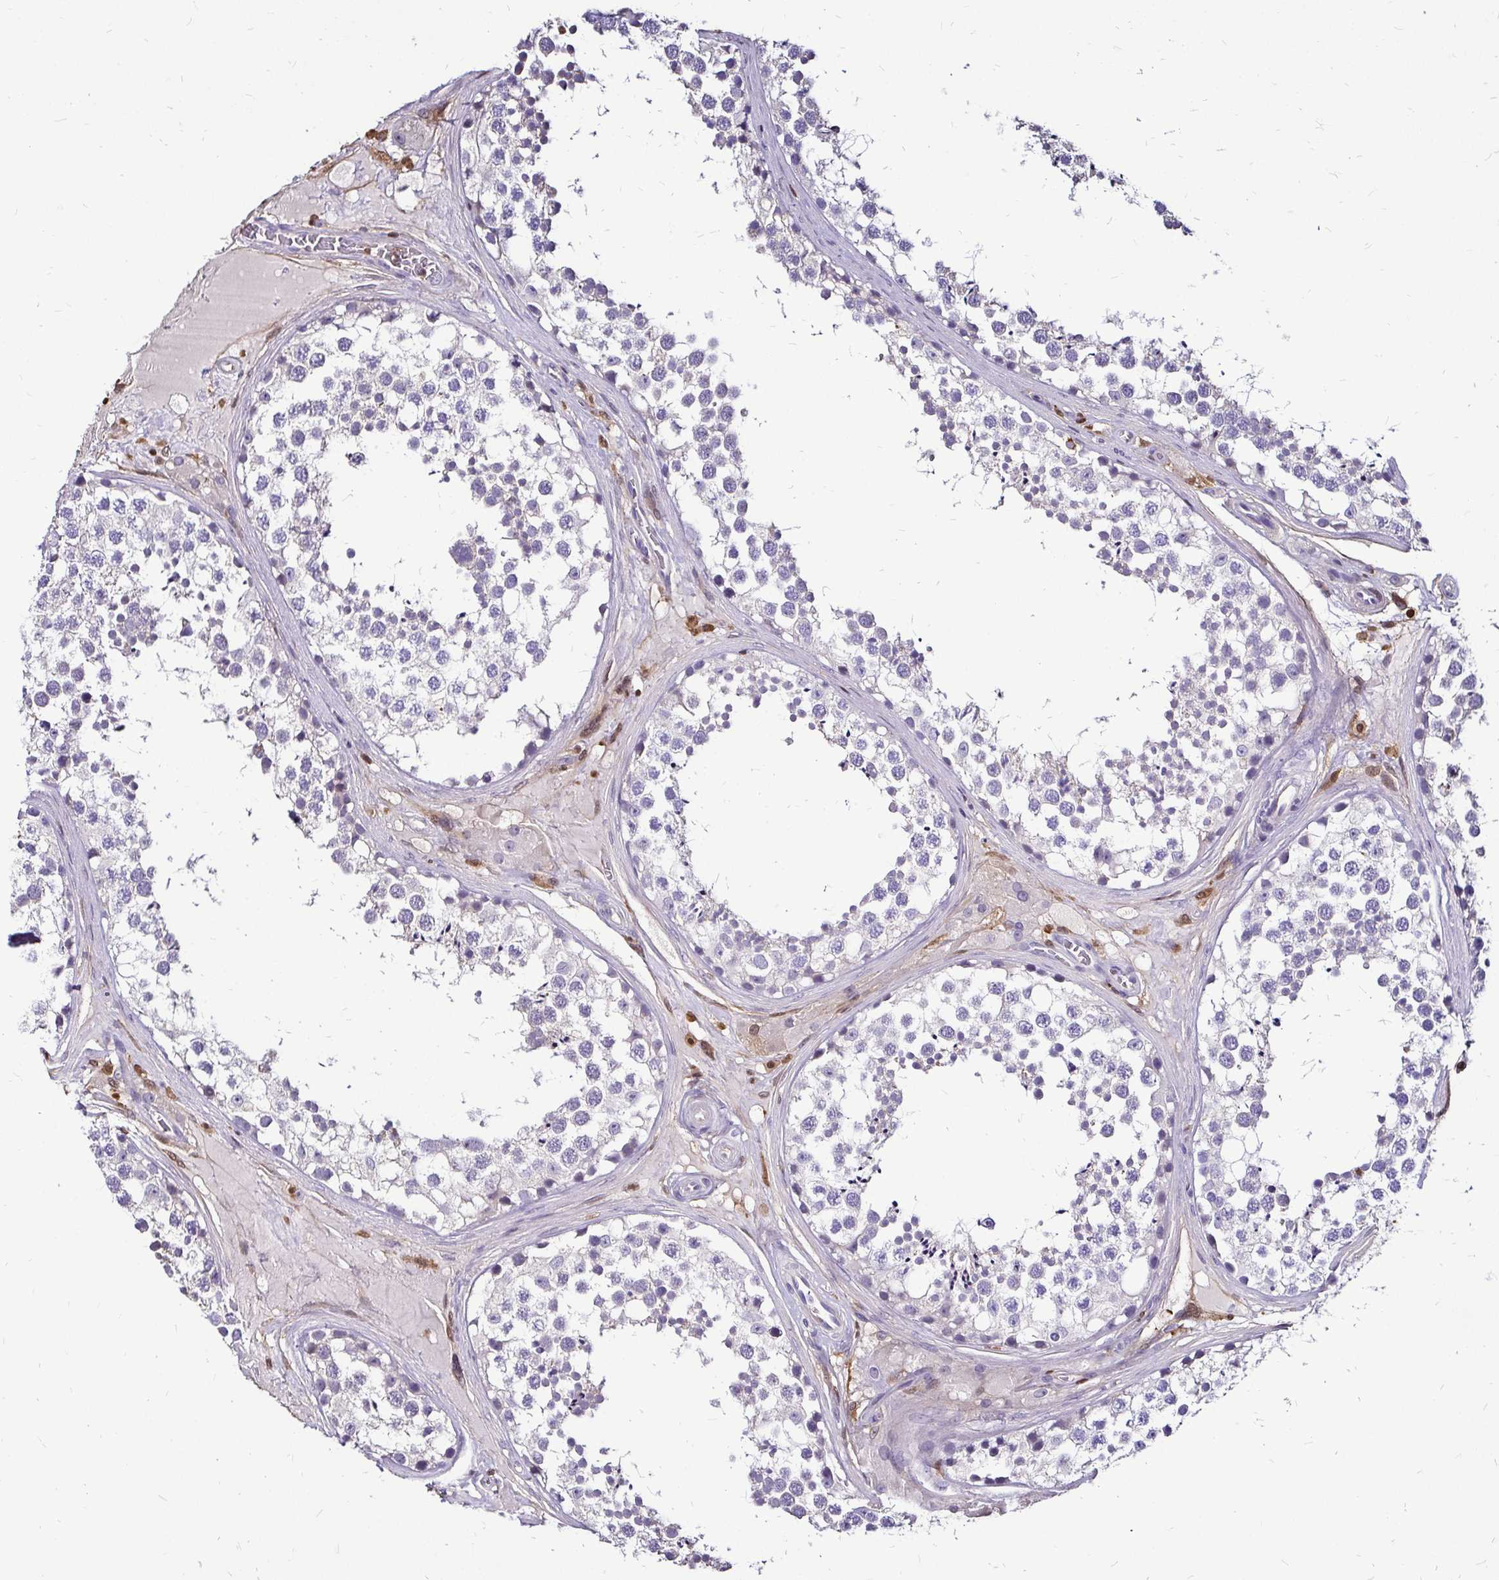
{"staining": {"intensity": "negative", "quantity": "none", "location": "none"}, "tissue": "testis", "cell_type": "Cells in seminiferous ducts", "image_type": "normal", "snomed": [{"axis": "morphology", "description": "Normal tissue, NOS"}, {"axis": "morphology", "description": "Seminoma, NOS"}, {"axis": "topography", "description": "Testis"}], "caption": "Immunohistochemistry (IHC) micrograph of unremarkable testis stained for a protein (brown), which shows no positivity in cells in seminiferous ducts.", "gene": "ZFP1", "patient": {"sex": "male", "age": 65}}